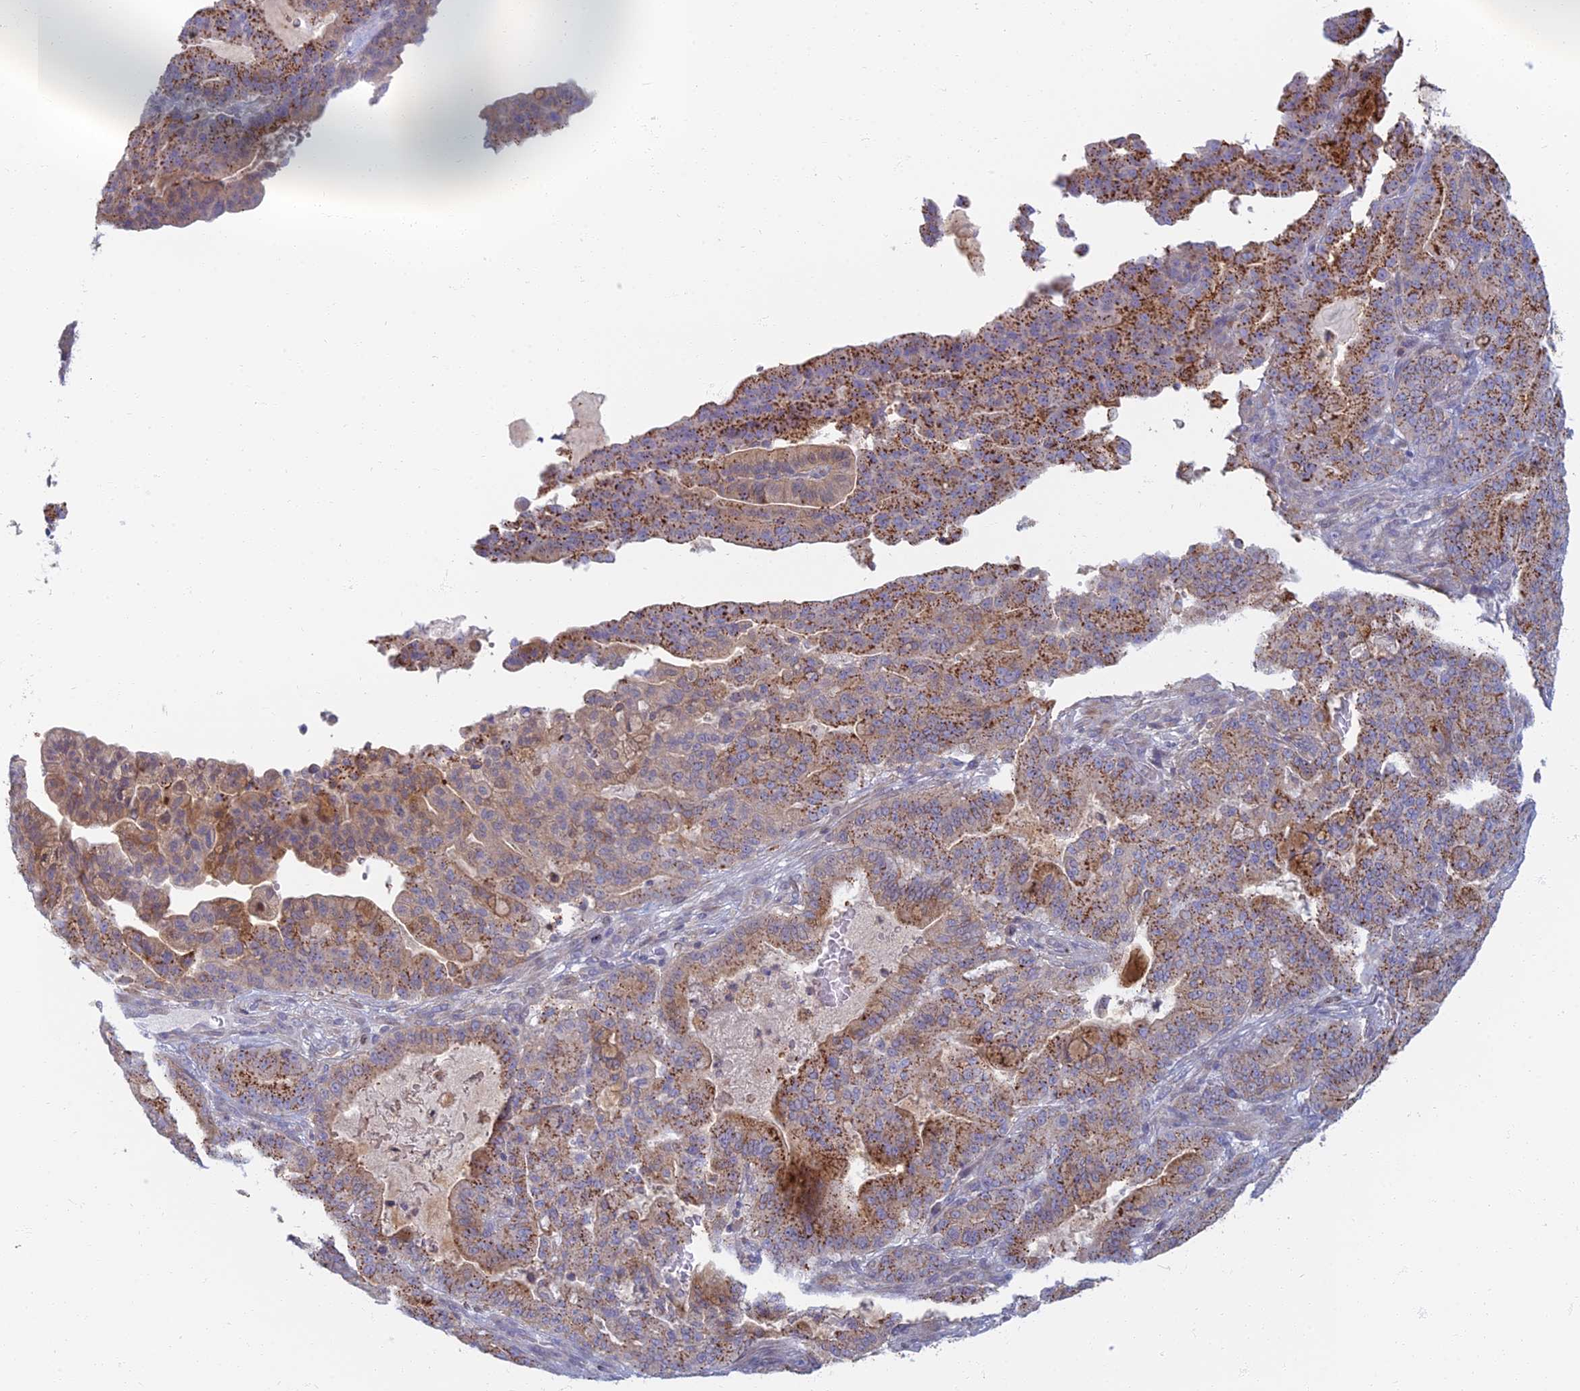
{"staining": {"intensity": "strong", "quantity": ">75%", "location": "cytoplasmic/membranous"}, "tissue": "pancreatic cancer", "cell_type": "Tumor cells", "image_type": "cancer", "snomed": [{"axis": "morphology", "description": "Adenocarcinoma, NOS"}, {"axis": "topography", "description": "Pancreas"}], "caption": "Protein expression analysis of human pancreatic adenocarcinoma reveals strong cytoplasmic/membranous positivity in approximately >75% of tumor cells.", "gene": "CHMP4B", "patient": {"sex": "male", "age": 63}}